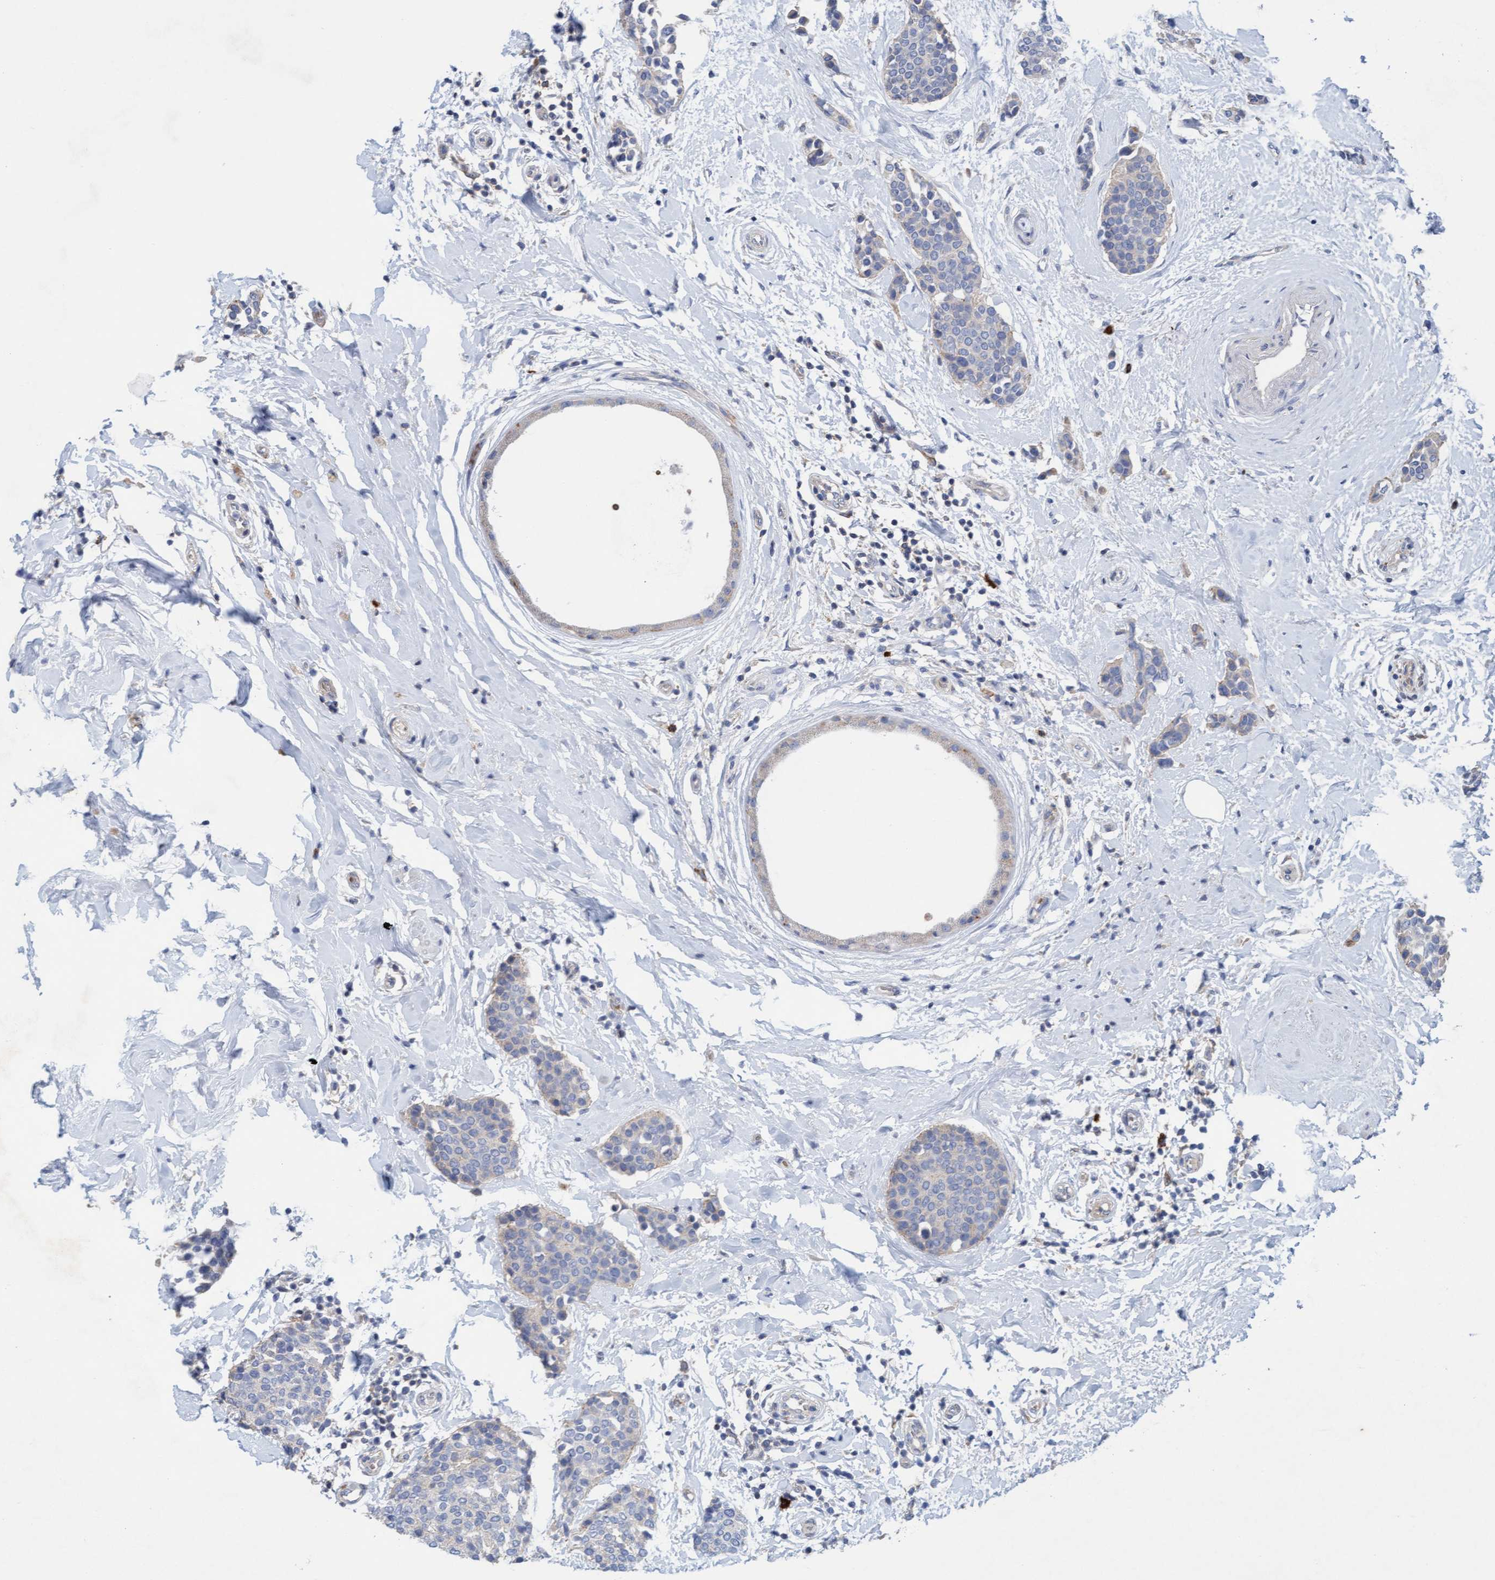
{"staining": {"intensity": "negative", "quantity": "none", "location": "none"}, "tissue": "breast cancer", "cell_type": "Tumor cells", "image_type": "cancer", "snomed": [{"axis": "morphology", "description": "Duct carcinoma"}, {"axis": "topography", "description": "Breast"}], "caption": "High power microscopy photomicrograph of an IHC photomicrograph of breast cancer, revealing no significant expression in tumor cells.", "gene": "SIGIRR", "patient": {"sex": "female", "age": 55}}